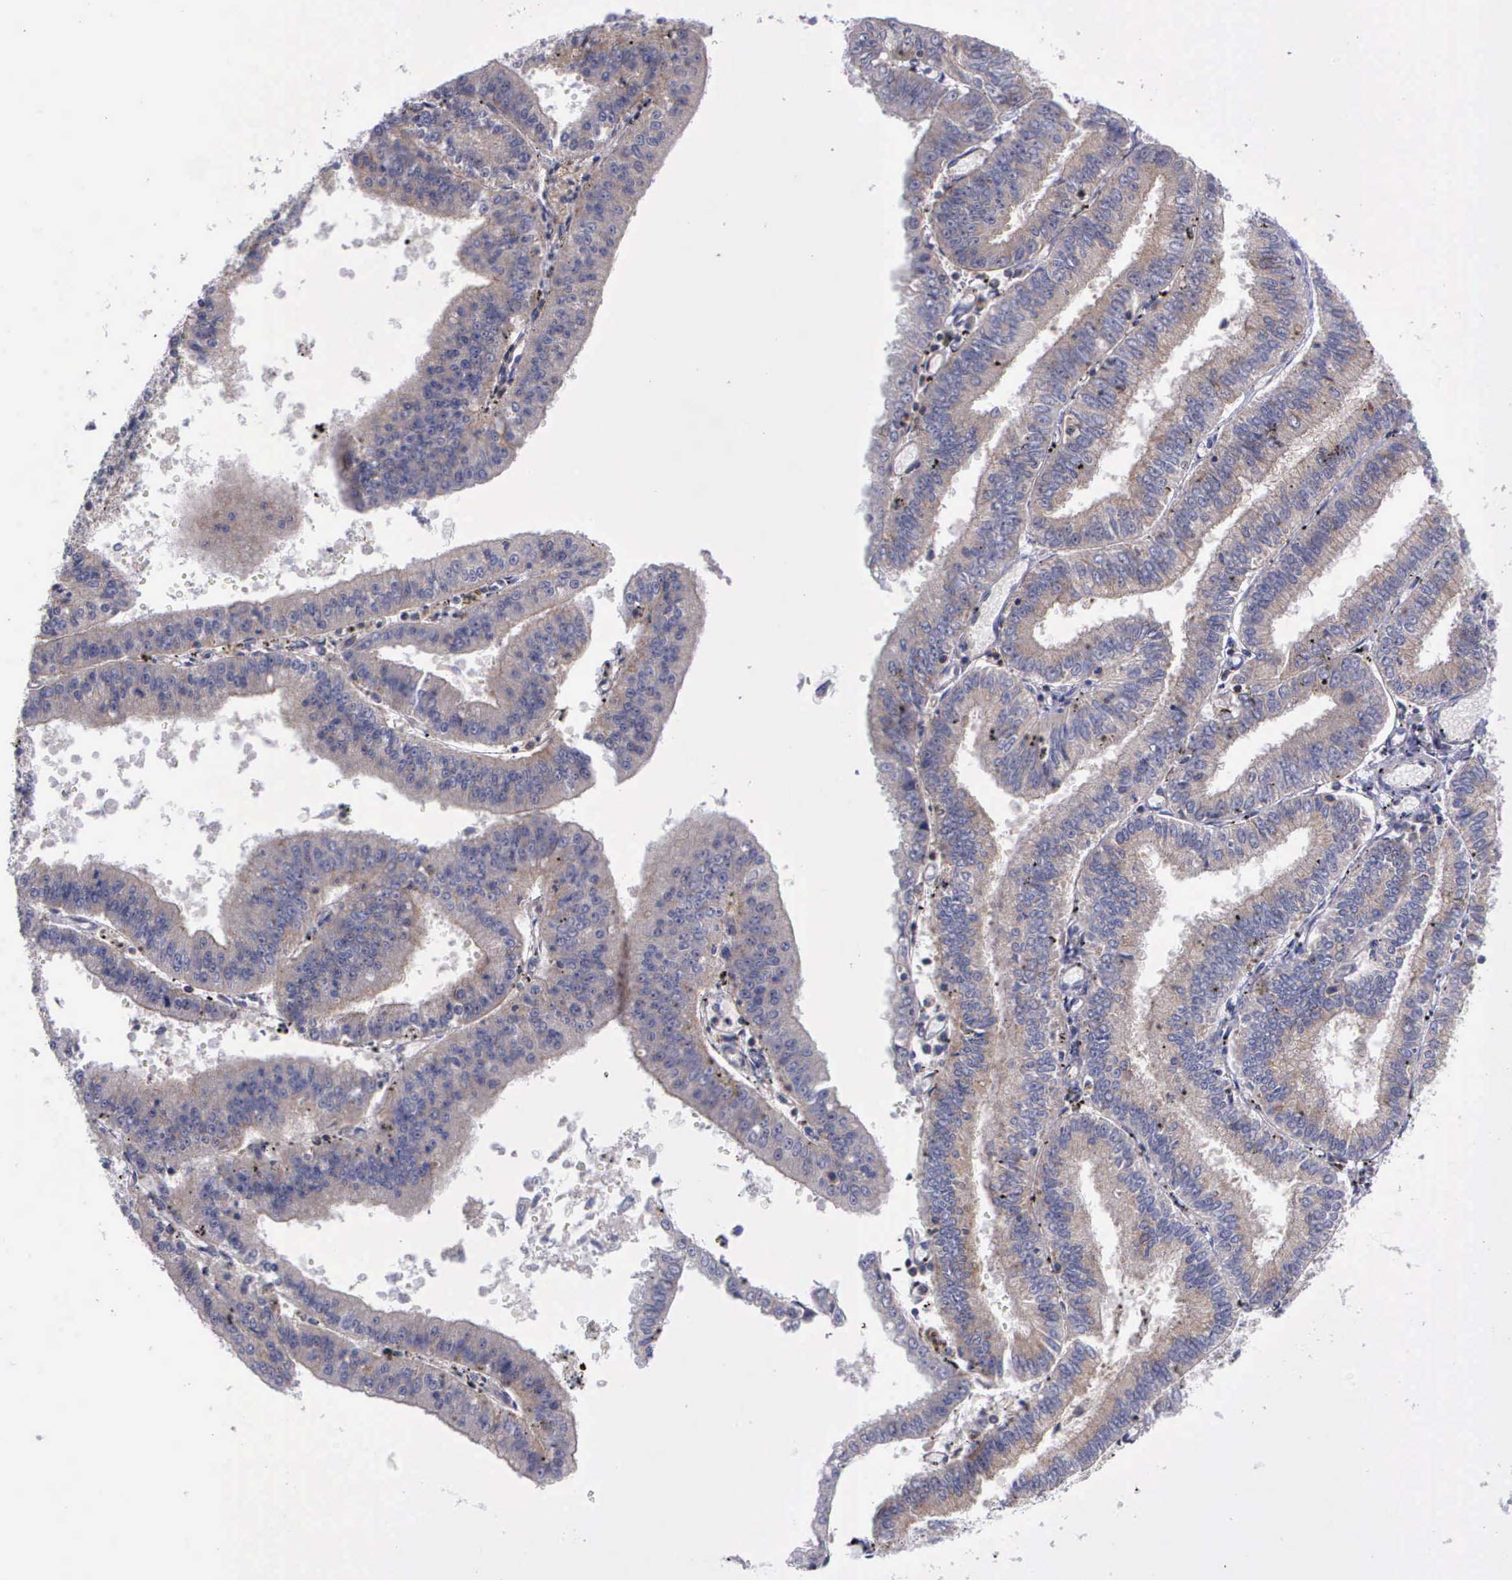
{"staining": {"intensity": "moderate", "quantity": "25%-75%", "location": "cytoplasmic/membranous"}, "tissue": "endometrial cancer", "cell_type": "Tumor cells", "image_type": "cancer", "snomed": [{"axis": "morphology", "description": "Adenocarcinoma, NOS"}, {"axis": "topography", "description": "Endometrium"}], "caption": "Immunohistochemical staining of human adenocarcinoma (endometrial) shows moderate cytoplasmic/membranous protein staining in about 25%-75% of tumor cells. Using DAB (brown) and hematoxylin (blue) stains, captured at high magnification using brightfield microscopy.", "gene": "MICAL3", "patient": {"sex": "female", "age": 66}}